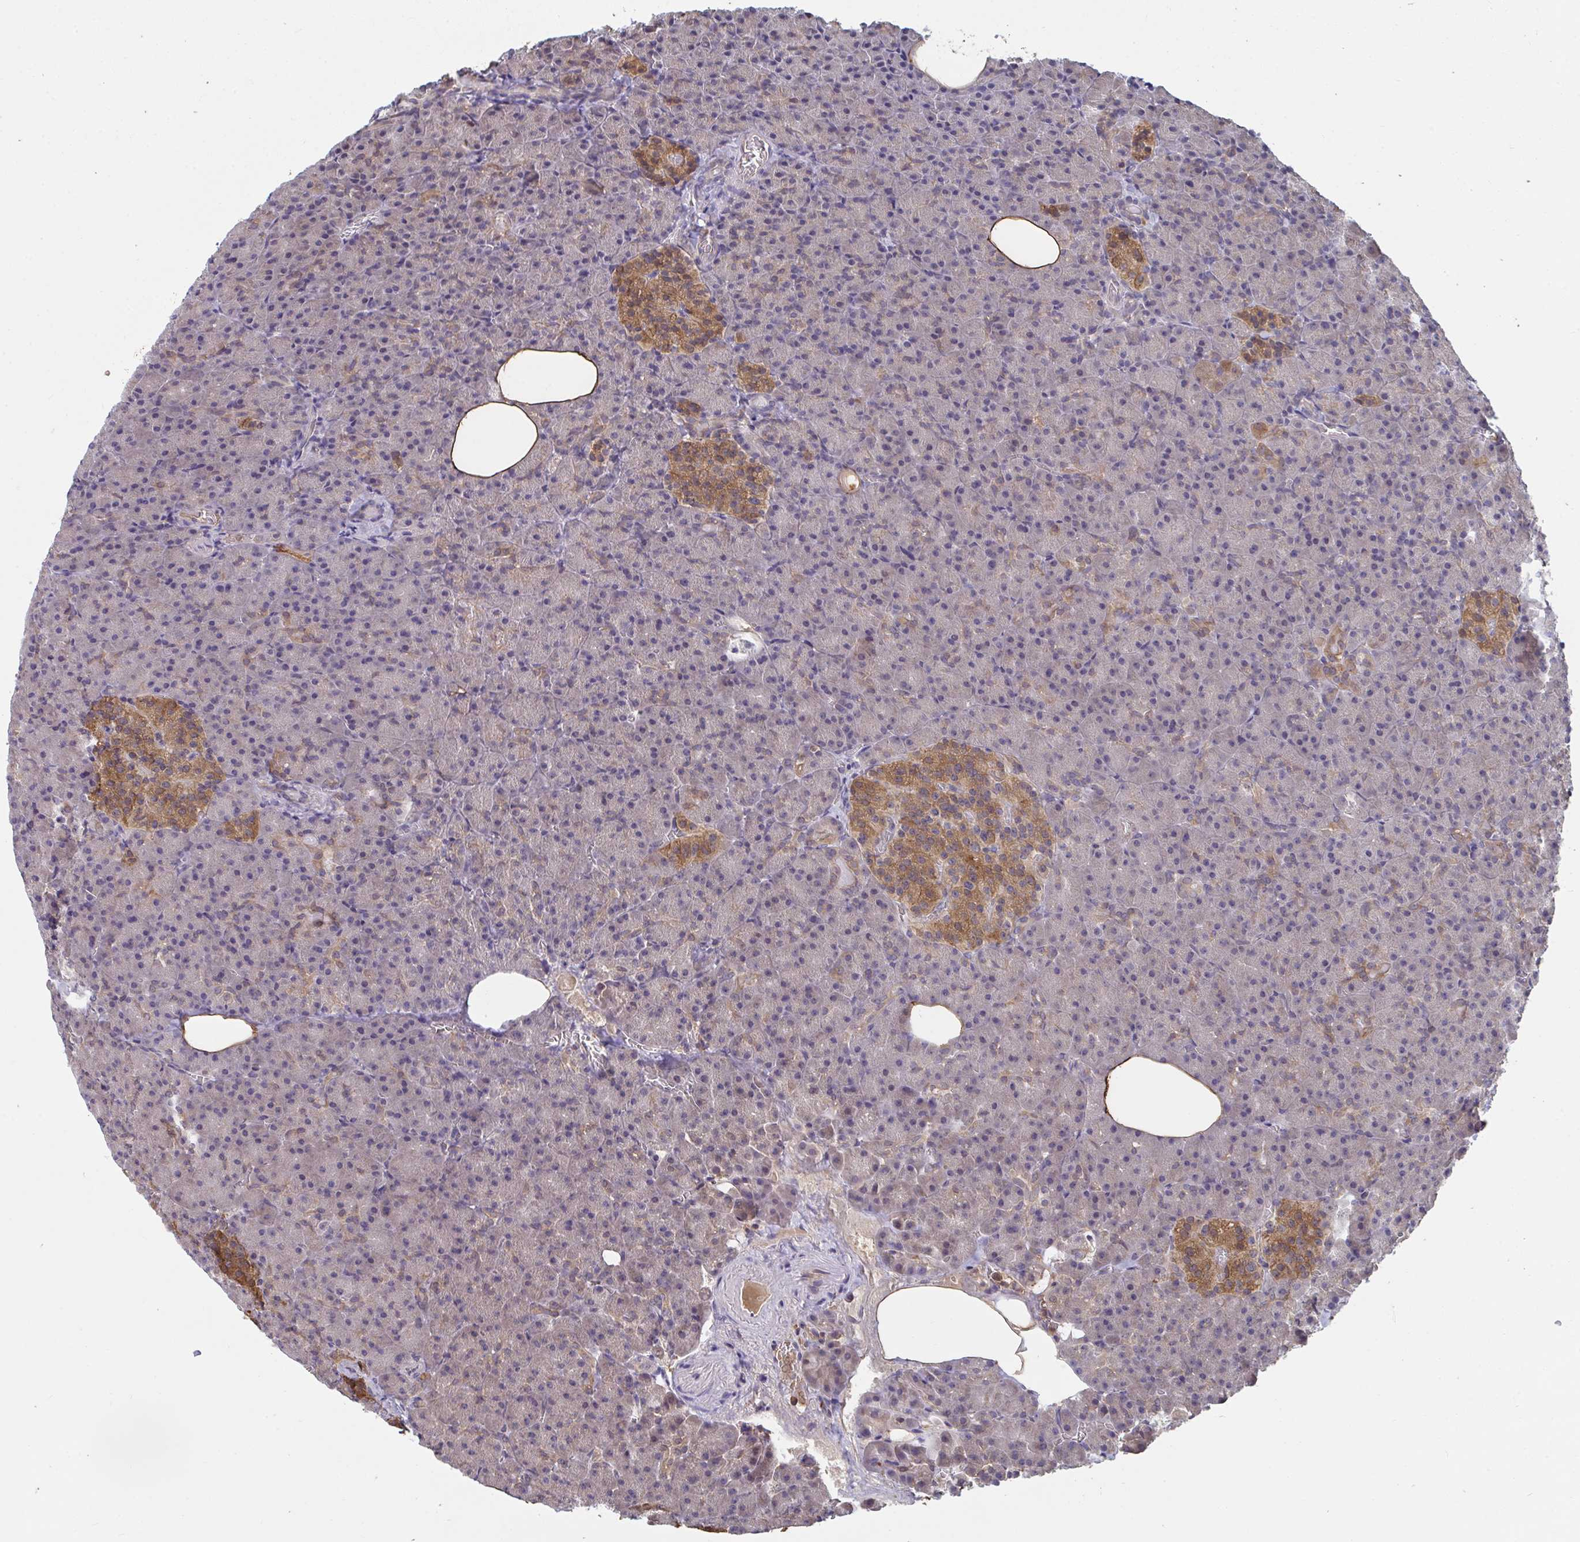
{"staining": {"intensity": "weak", "quantity": "<25%", "location": "cytoplasmic/membranous"}, "tissue": "pancreas", "cell_type": "Exocrine glandular cells", "image_type": "normal", "snomed": [{"axis": "morphology", "description": "Normal tissue, NOS"}, {"axis": "topography", "description": "Pancreas"}], "caption": "Immunohistochemical staining of normal human pancreas reveals no significant staining in exocrine glandular cells.", "gene": "TTC9C", "patient": {"sex": "female", "age": 74}}